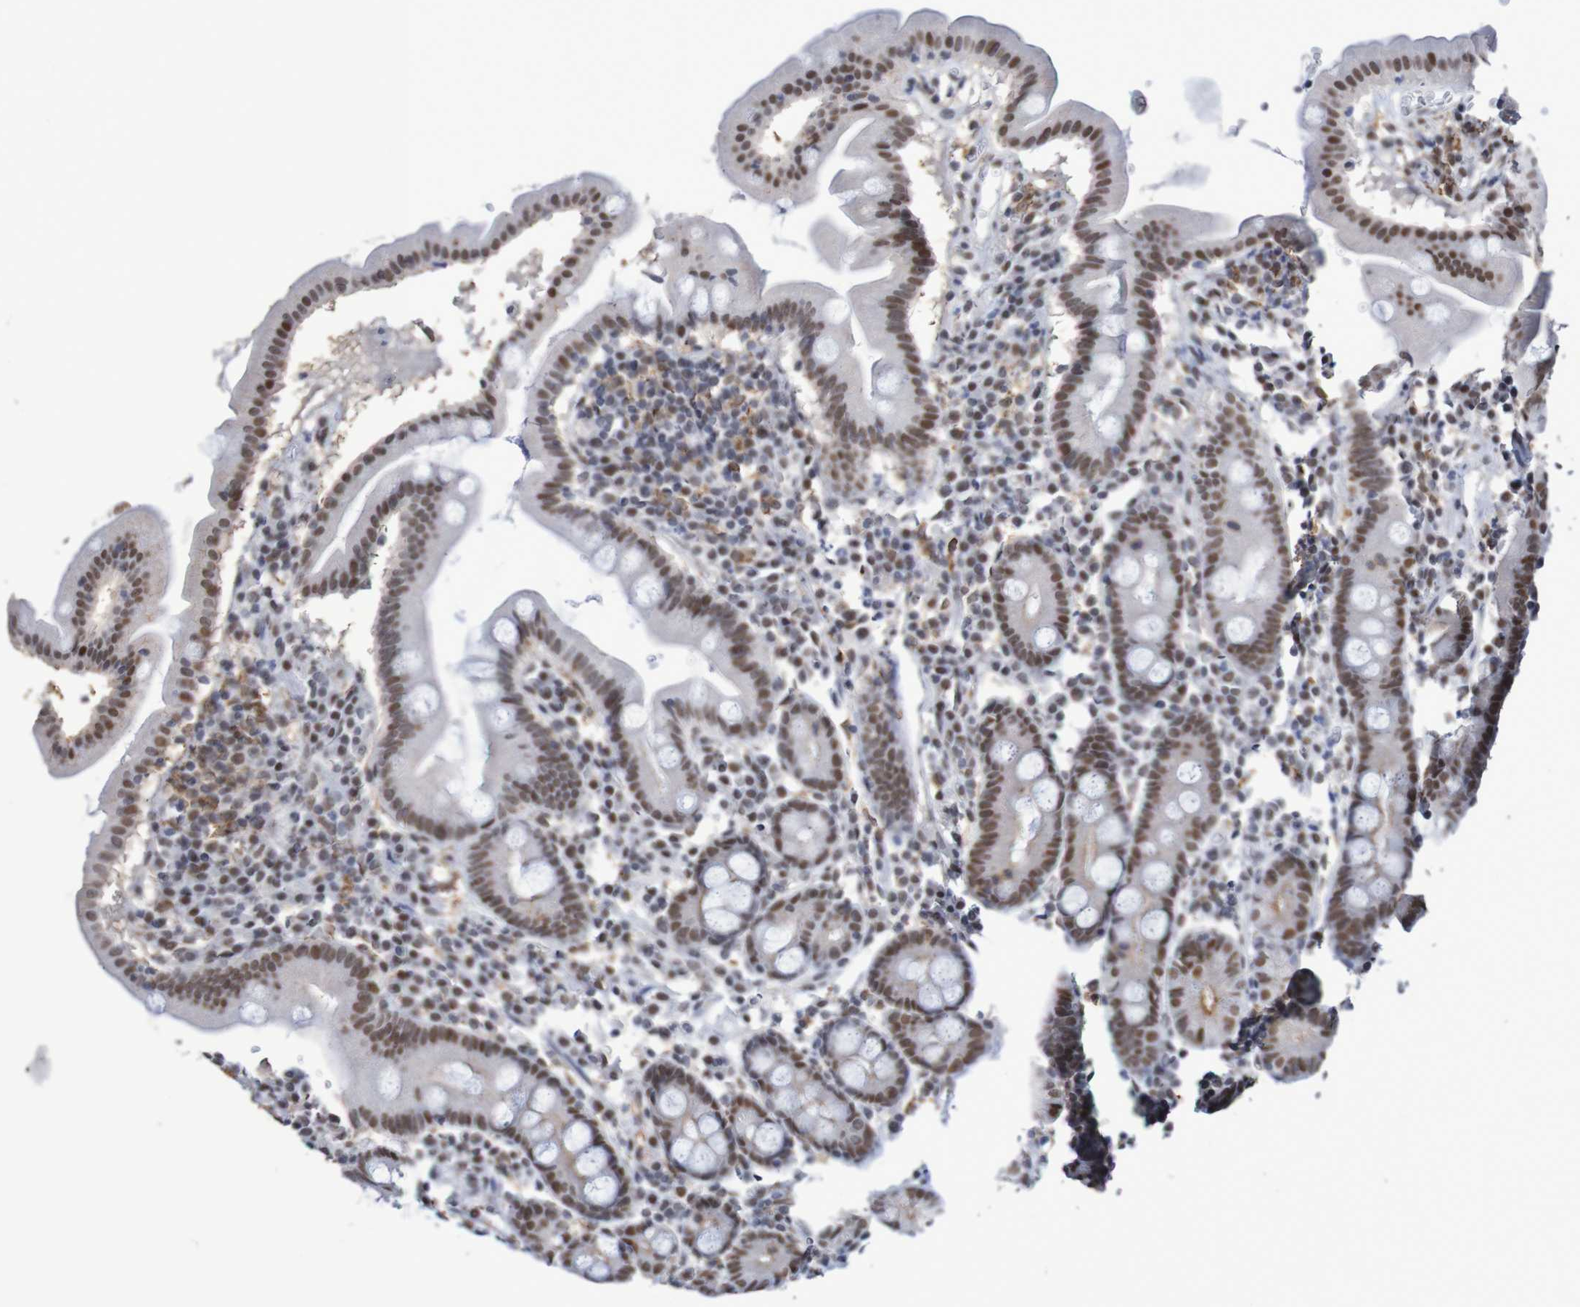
{"staining": {"intensity": "strong", "quantity": ">75%", "location": "nuclear"}, "tissue": "duodenum", "cell_type": "Glandular cells", "image_type": "normal", "snomed": [{"axis": "morphology", "description": "Normal tissue, NOS"}, {"axis": "topography", "description": "Duodenum"}], "caption": "Unremarkable duodenum was stained to show a protein in brown. There is high levels of strong nuclear staining in approximately >75% of glandular cells.", "gene": "MRTFB", "patient": {"sex": "male", "age": 50}}